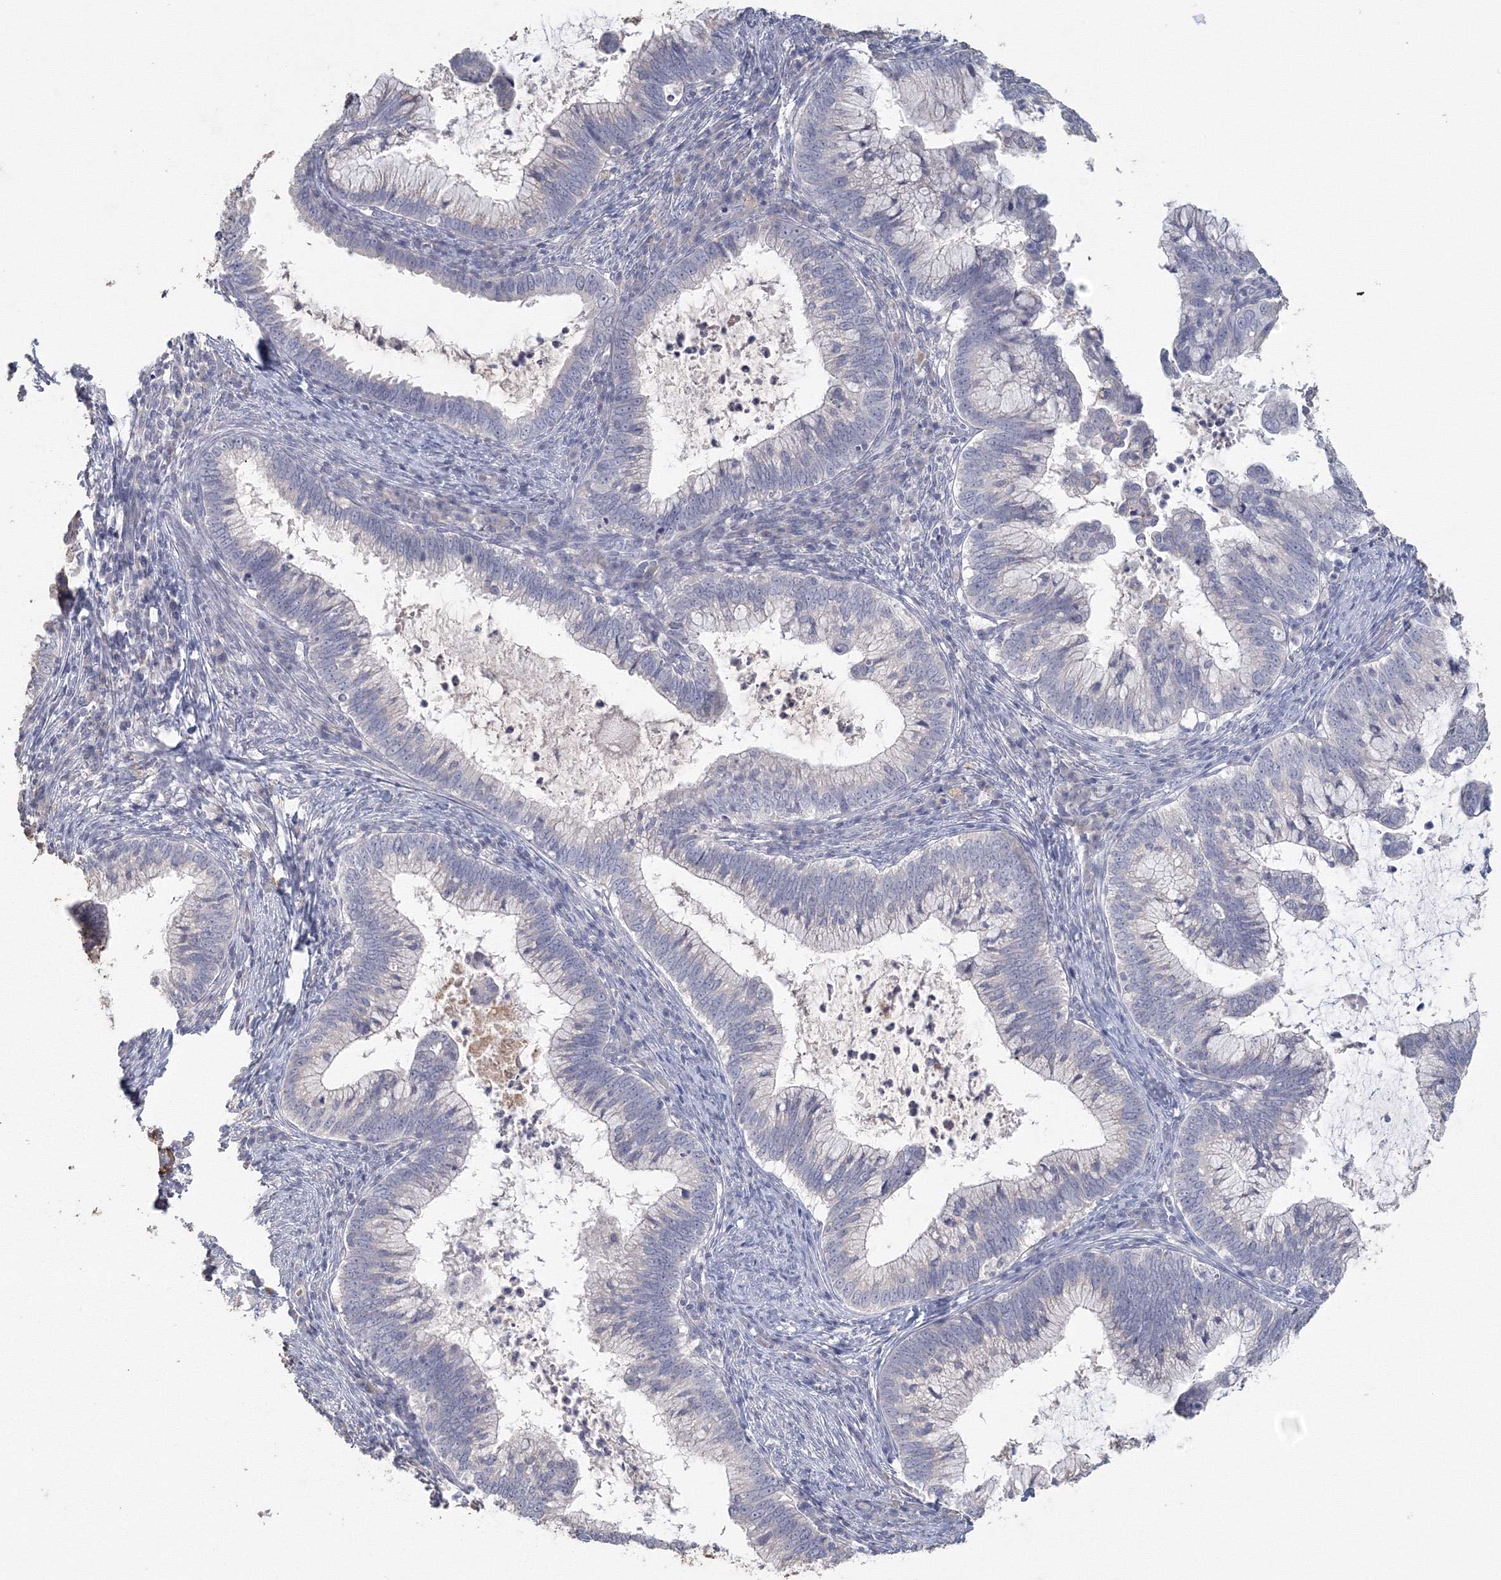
{"staining": {"intensity": "negative", "quantity": "none", "location": "none"}, "tissue": "cervical cancer", "cell_type": "Tumor cells", "image_type": "cancer", "snomed": [{"axis": "morphology", "description": "Adenocarcinoma, NOS"}, {"axis": "topography", "description": "Cervix"}], "caption": "DAB immunohistochemical staining of human cervical cancer (adenocarcinoma) exhibits no significant staining in tumor cells.", "gene": "TACC2", "patient": {"sex": "female", "age": 36}}